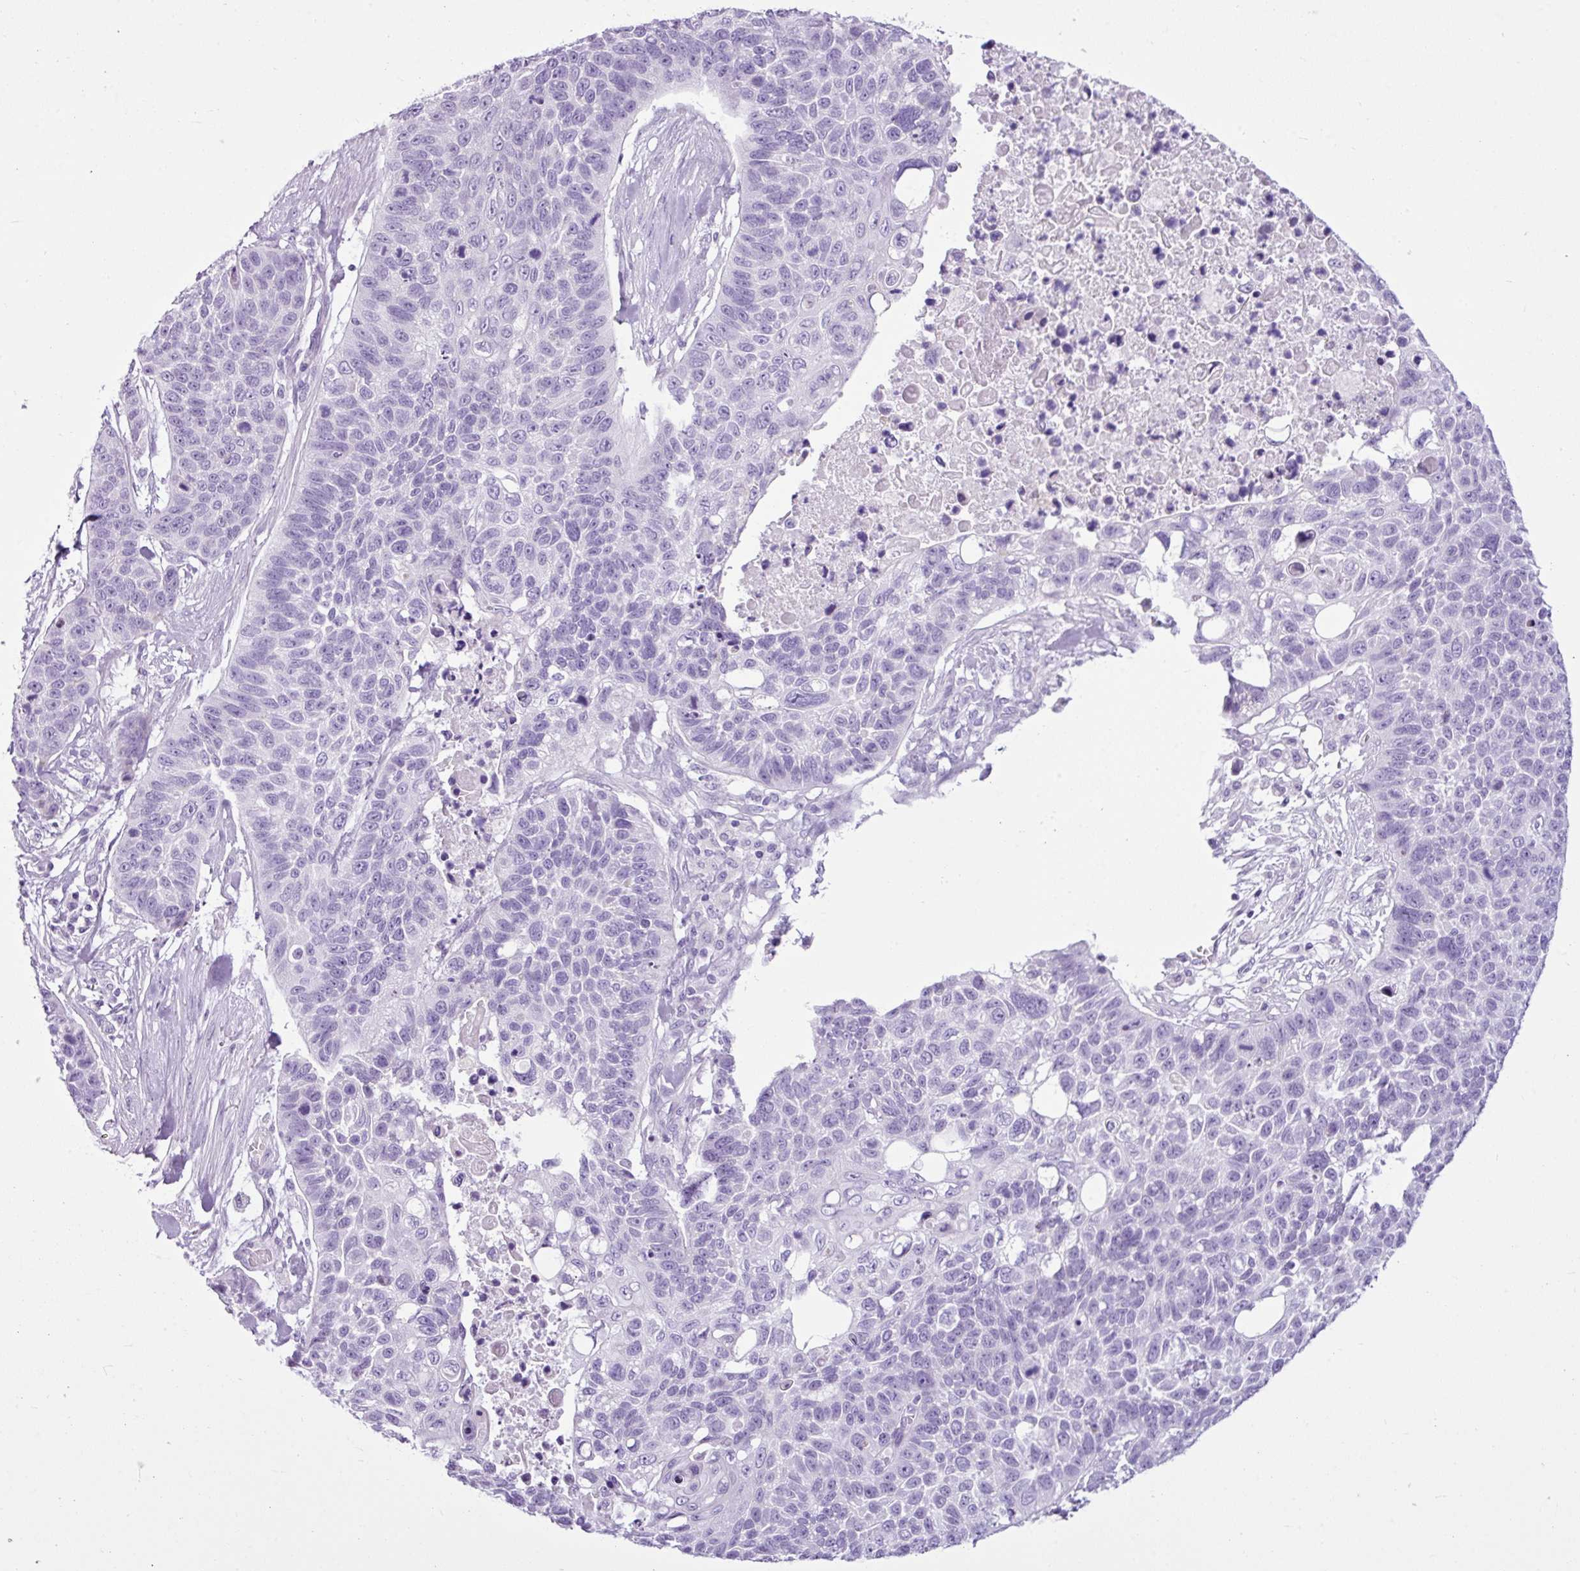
{"staining": {"intensity": "negative", "quantity": "none", "location": "none"}, "tissue": "lung cancer", "cell_type": "Tumor cells", "image_type": "cancer", "snomed": [{"axis": "morphology", "description": "Squamous cell carcinoma, NOS"}, {"axis": "topography", "description": "Lung"}], "caption": "This photomicrograph is of lung cancer stained with IHC to label a protein in brown with the nuclei are counter-stained blue. There is no expression in tumor cells. (DAB immunohistochemistry (IHC) with hematoxylin counter stain).", "gene": "LILRB4", "patient": {"sex": "male", "age": 62}}